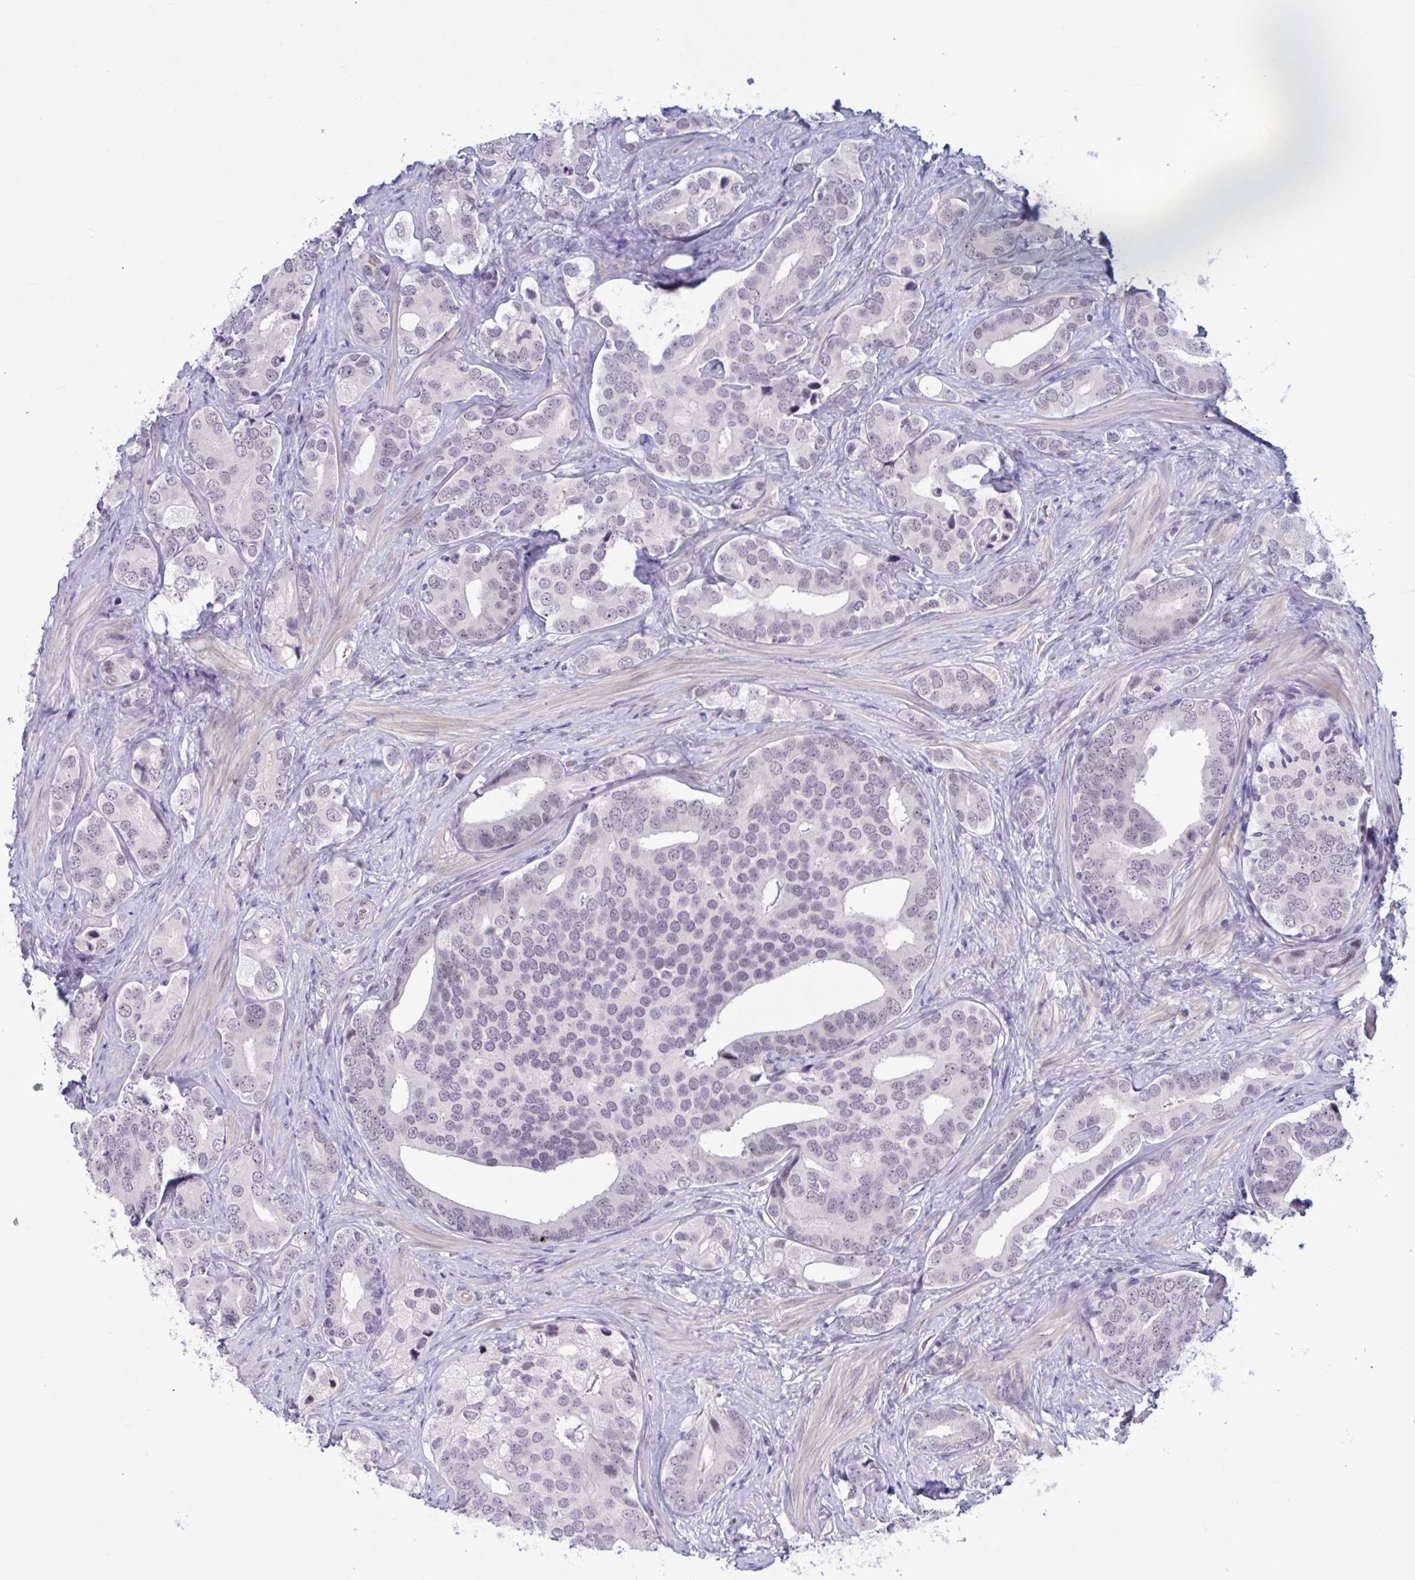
{"staining": {"intensity": "negative", "quantity": "none", "location": "none"}, "tissue": "prostate cancer", "cell_type": "Tumor cells", "image_type": "cancer", "snomed": [{"axis": "morphology", "description": "Adenocarcinoma, High grade"}, {"axis": "topography", "description": "Prostate"}], "caption": "Prostate adenocarcinoma (high-grade) was stained to show a protein in brown. There is no significant expression in tumor cells.", "gene": "CNGB3", "patient": {"sex": "male", "age": 62}}